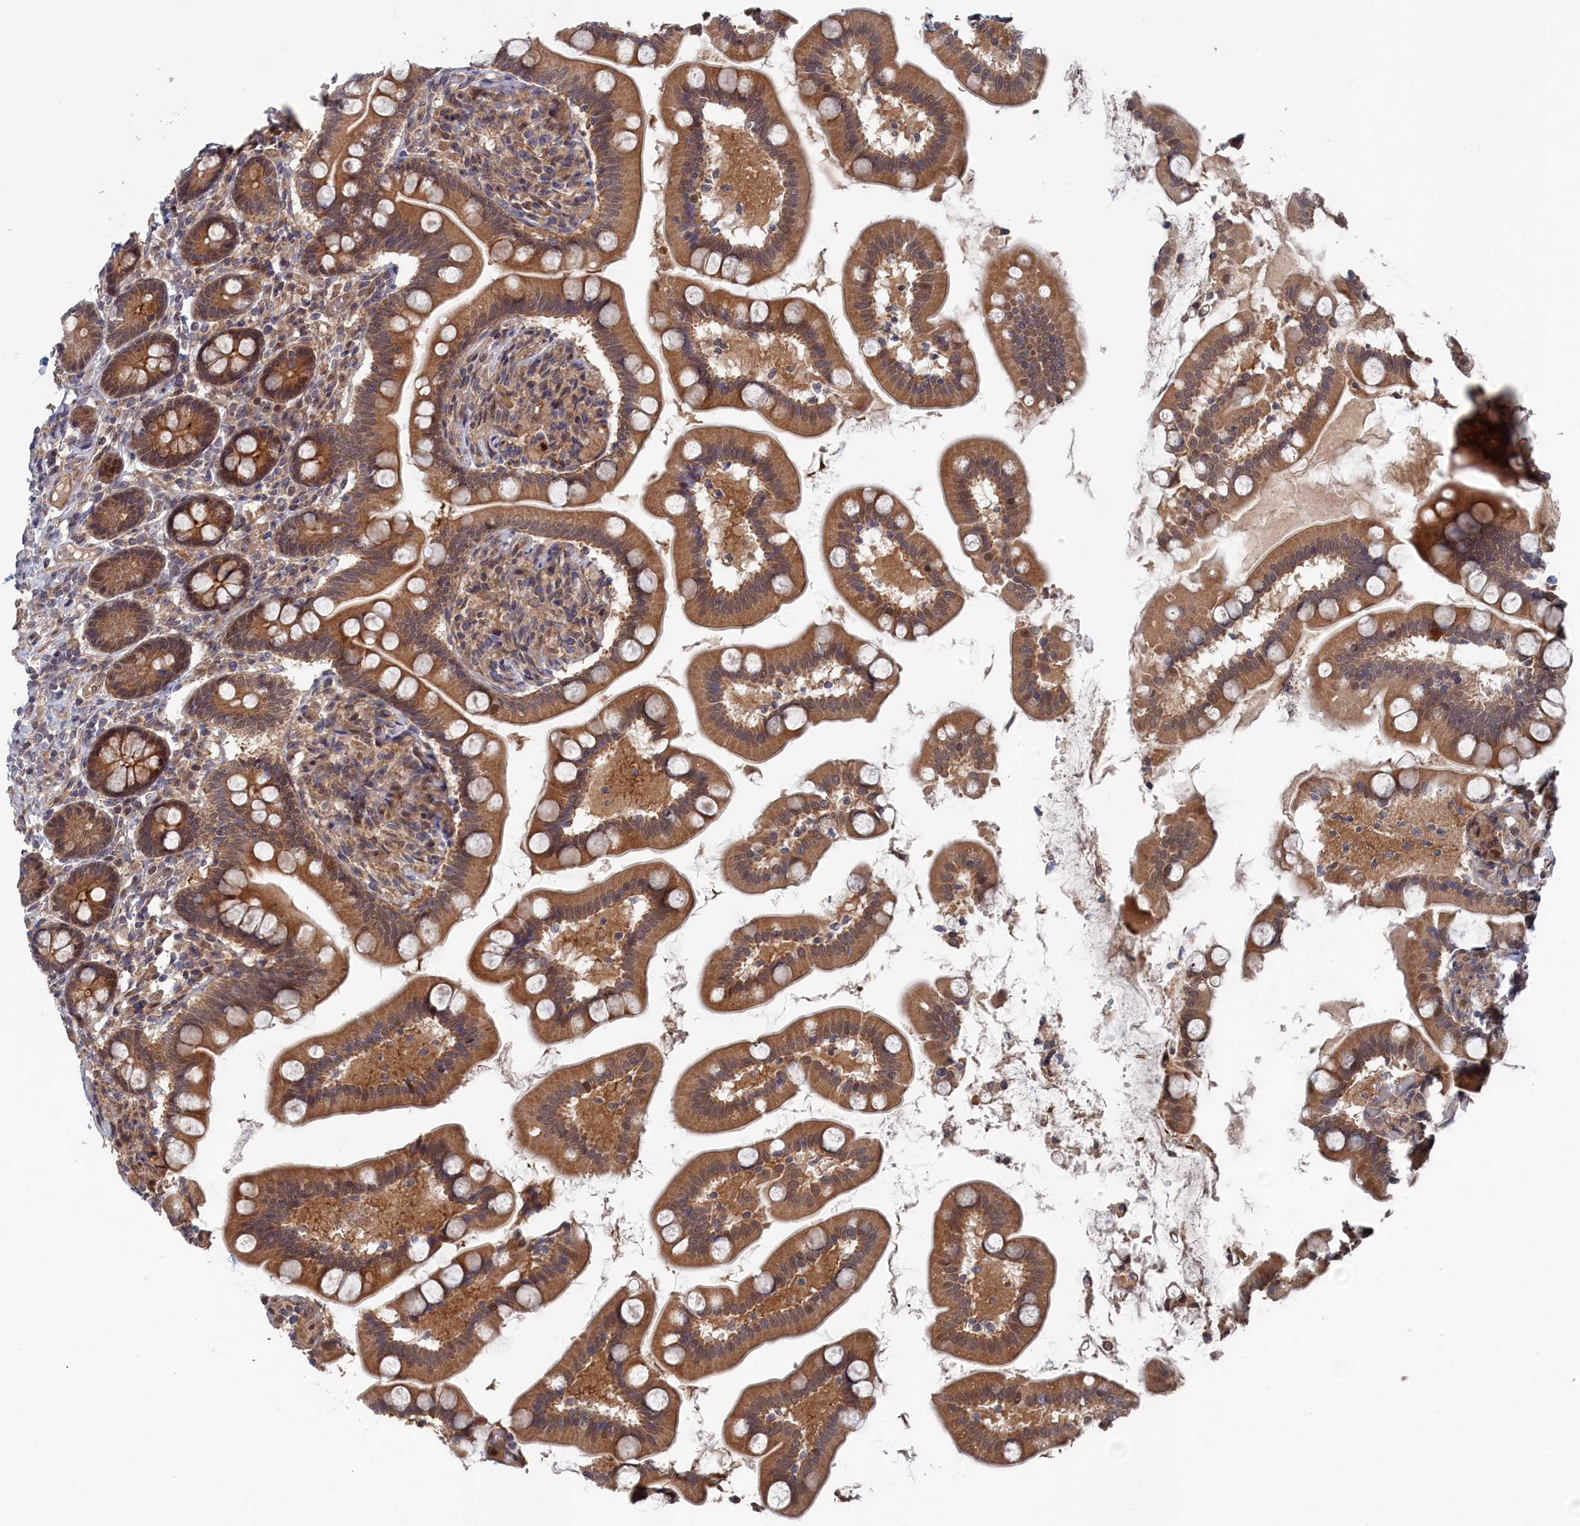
{"staining": {"intensity": "moderate", "quantity": ">75%", "location": "cytoplasmic/membranous"}, "tissue": "small intestine", "cell_type": "Glandular cells", "image_type": "normal", "snomed": [{"axis": "morphology", "description": "Normal tissue, NOS"}, {"axis": "topography", "description": "Small intestine"}], "caption": "Moderate cytoplasmic/membranous positivity for a protein is appreciated in about >75% of glandular cells of benign small intestine using IHC.", "gene": "ELOVL6", "patient": {"sex": "female", "age": 64}}